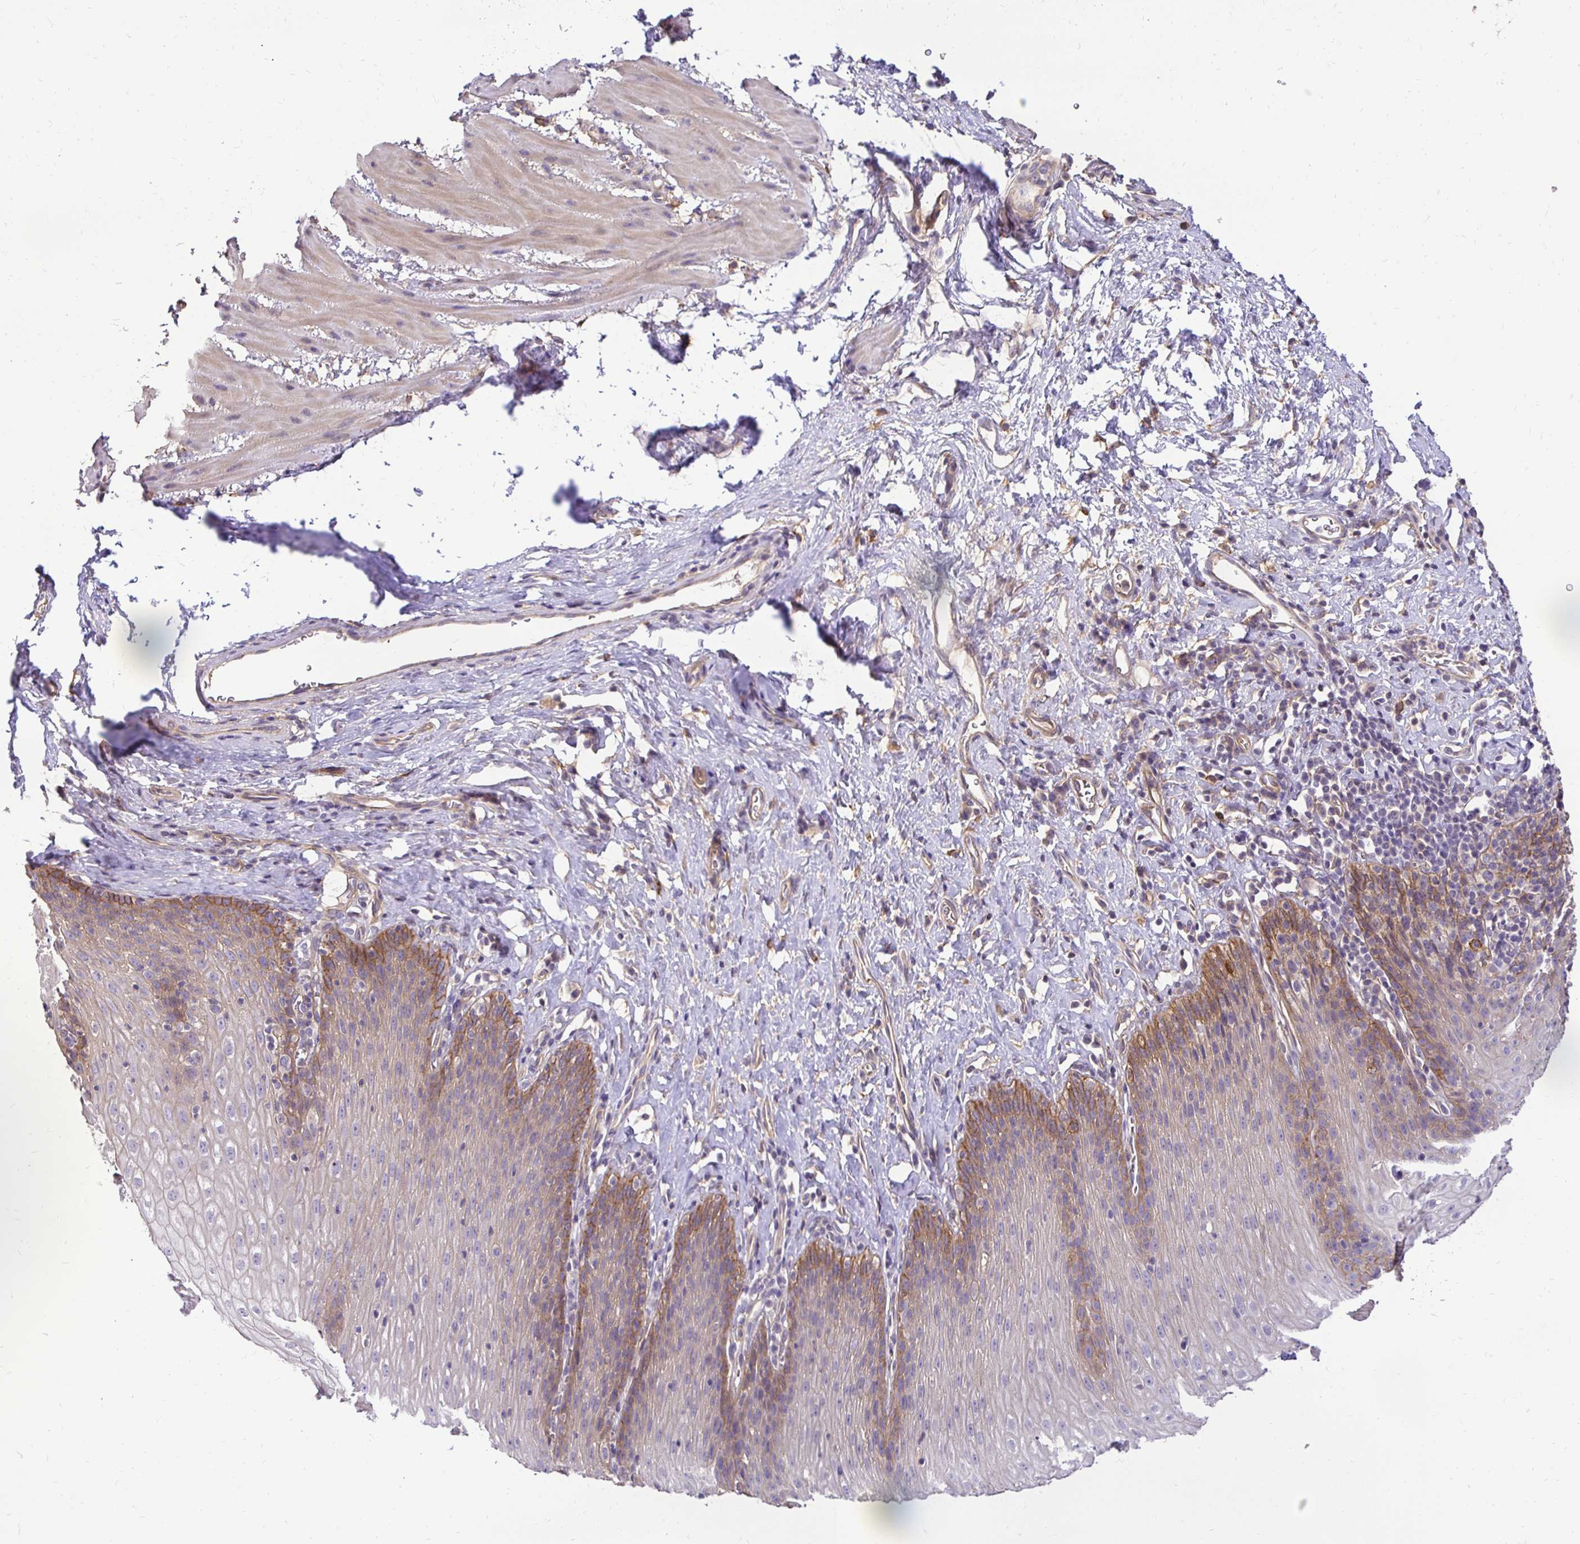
{"staining": {"intensity": "moderate", "quantity": "25%-75%", "location": "cytoplasmic/membranous"}, "tissue": "esophagus", "cell_type": "Squamous epithelial cells", "image_type": "normal", "snomed": [{"axis": "morphology", "description": "Normal tissue, NOS"}, {"axis": "topography", "description": "Esophagus"}], "caption": "About 25%-75% of squamous epithelial cells in normal esophagus display moderate cytoplasmic/membranous protein expression as visualized by brown immunohistochemical staining.", "gene": "SLC9A1", "patient": {"sex": "female", "age": 61}}